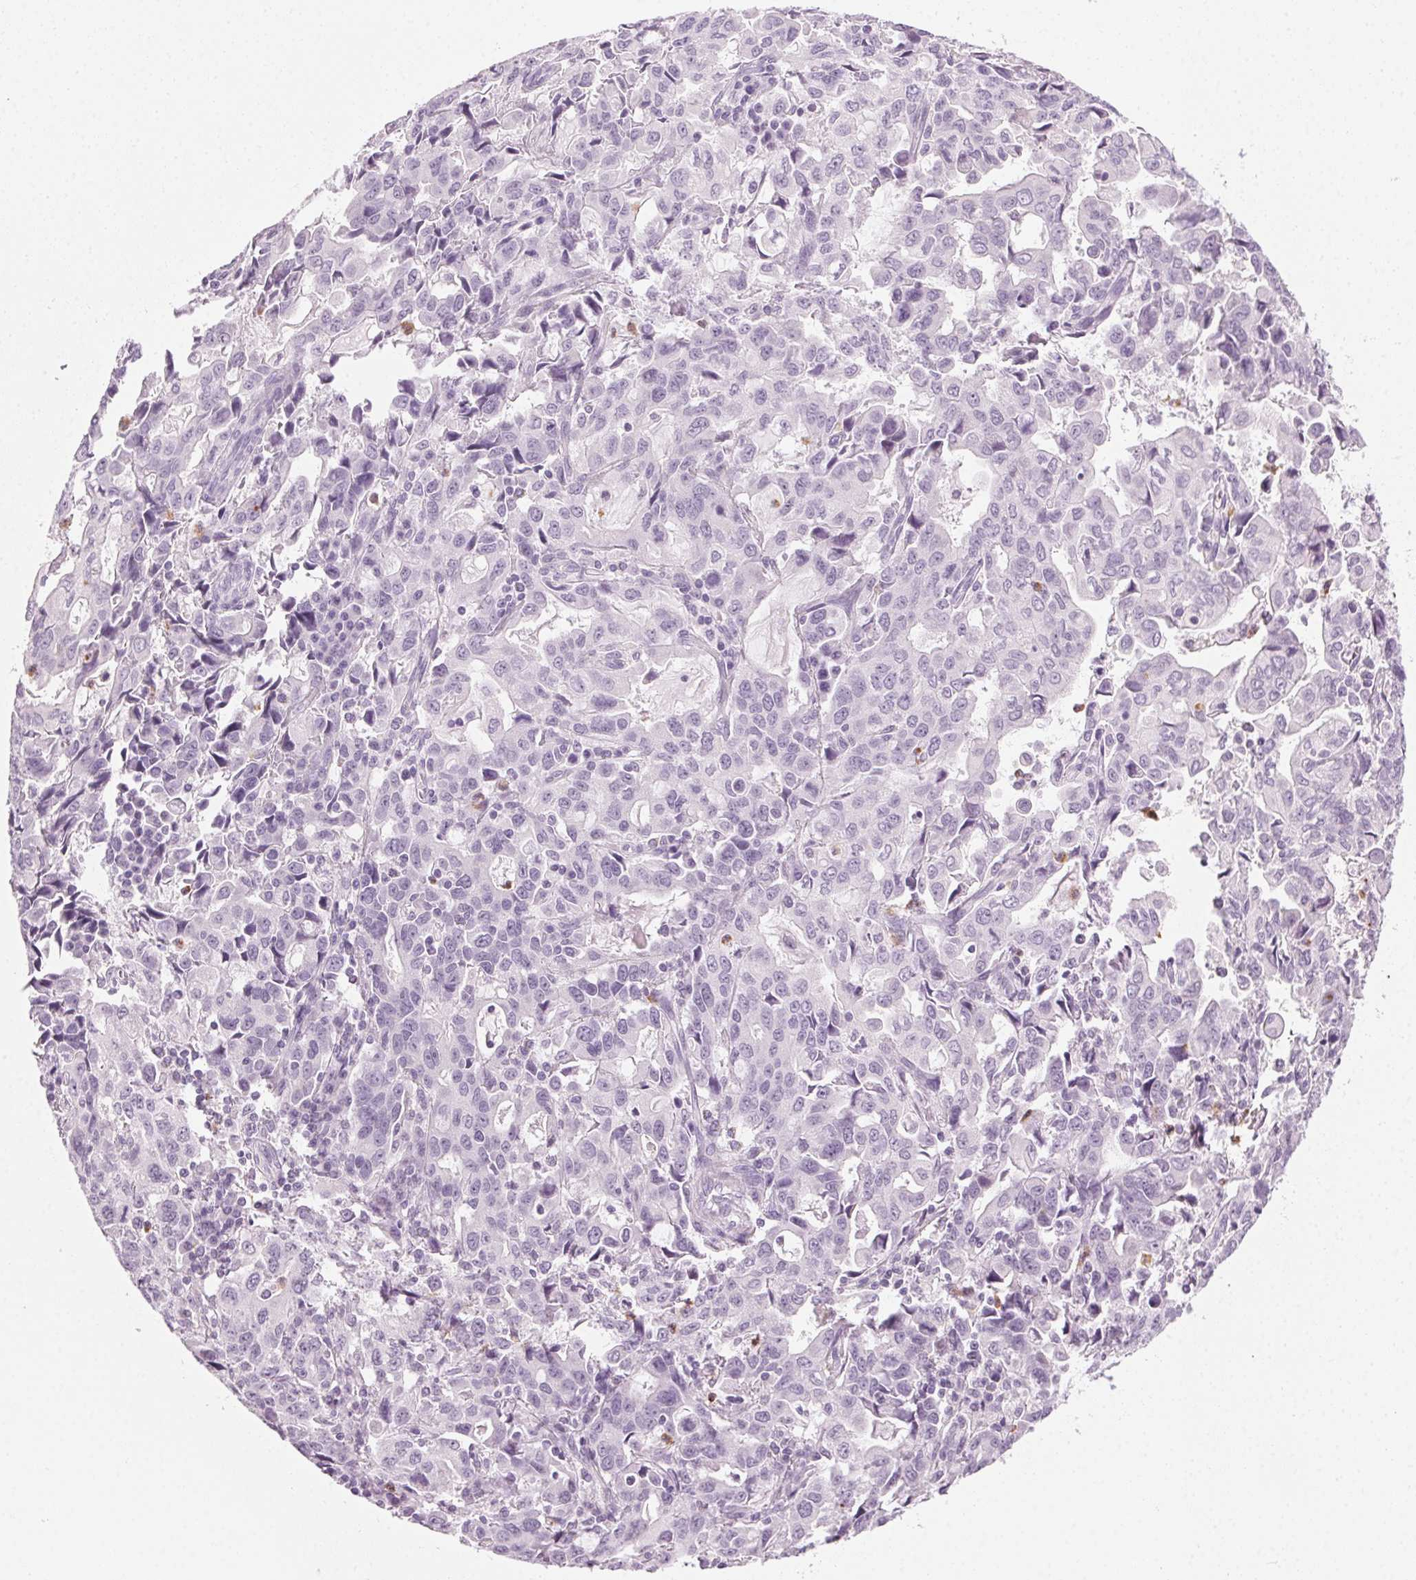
{"staining": {"intensity": "negative", "quantity": "none", "location": "none"}, "tissue": "stomach cancer", "cell_type": "Tumor cells", "image_type": "cancer", "snomed": [{"axis": "morphology", "description": "Adenocarcinoma, NOS"}, {"axis": "topography", "description": "Stomach, upper"}], "caption": "Immunohistochemistry photomicrograph of neoplastic tissue: human stomach cancer stained with DAB reveals no significant protein positivity in tumor cells.", "gene": "MPO", "patient": {"sex": "male", "age": 85}}